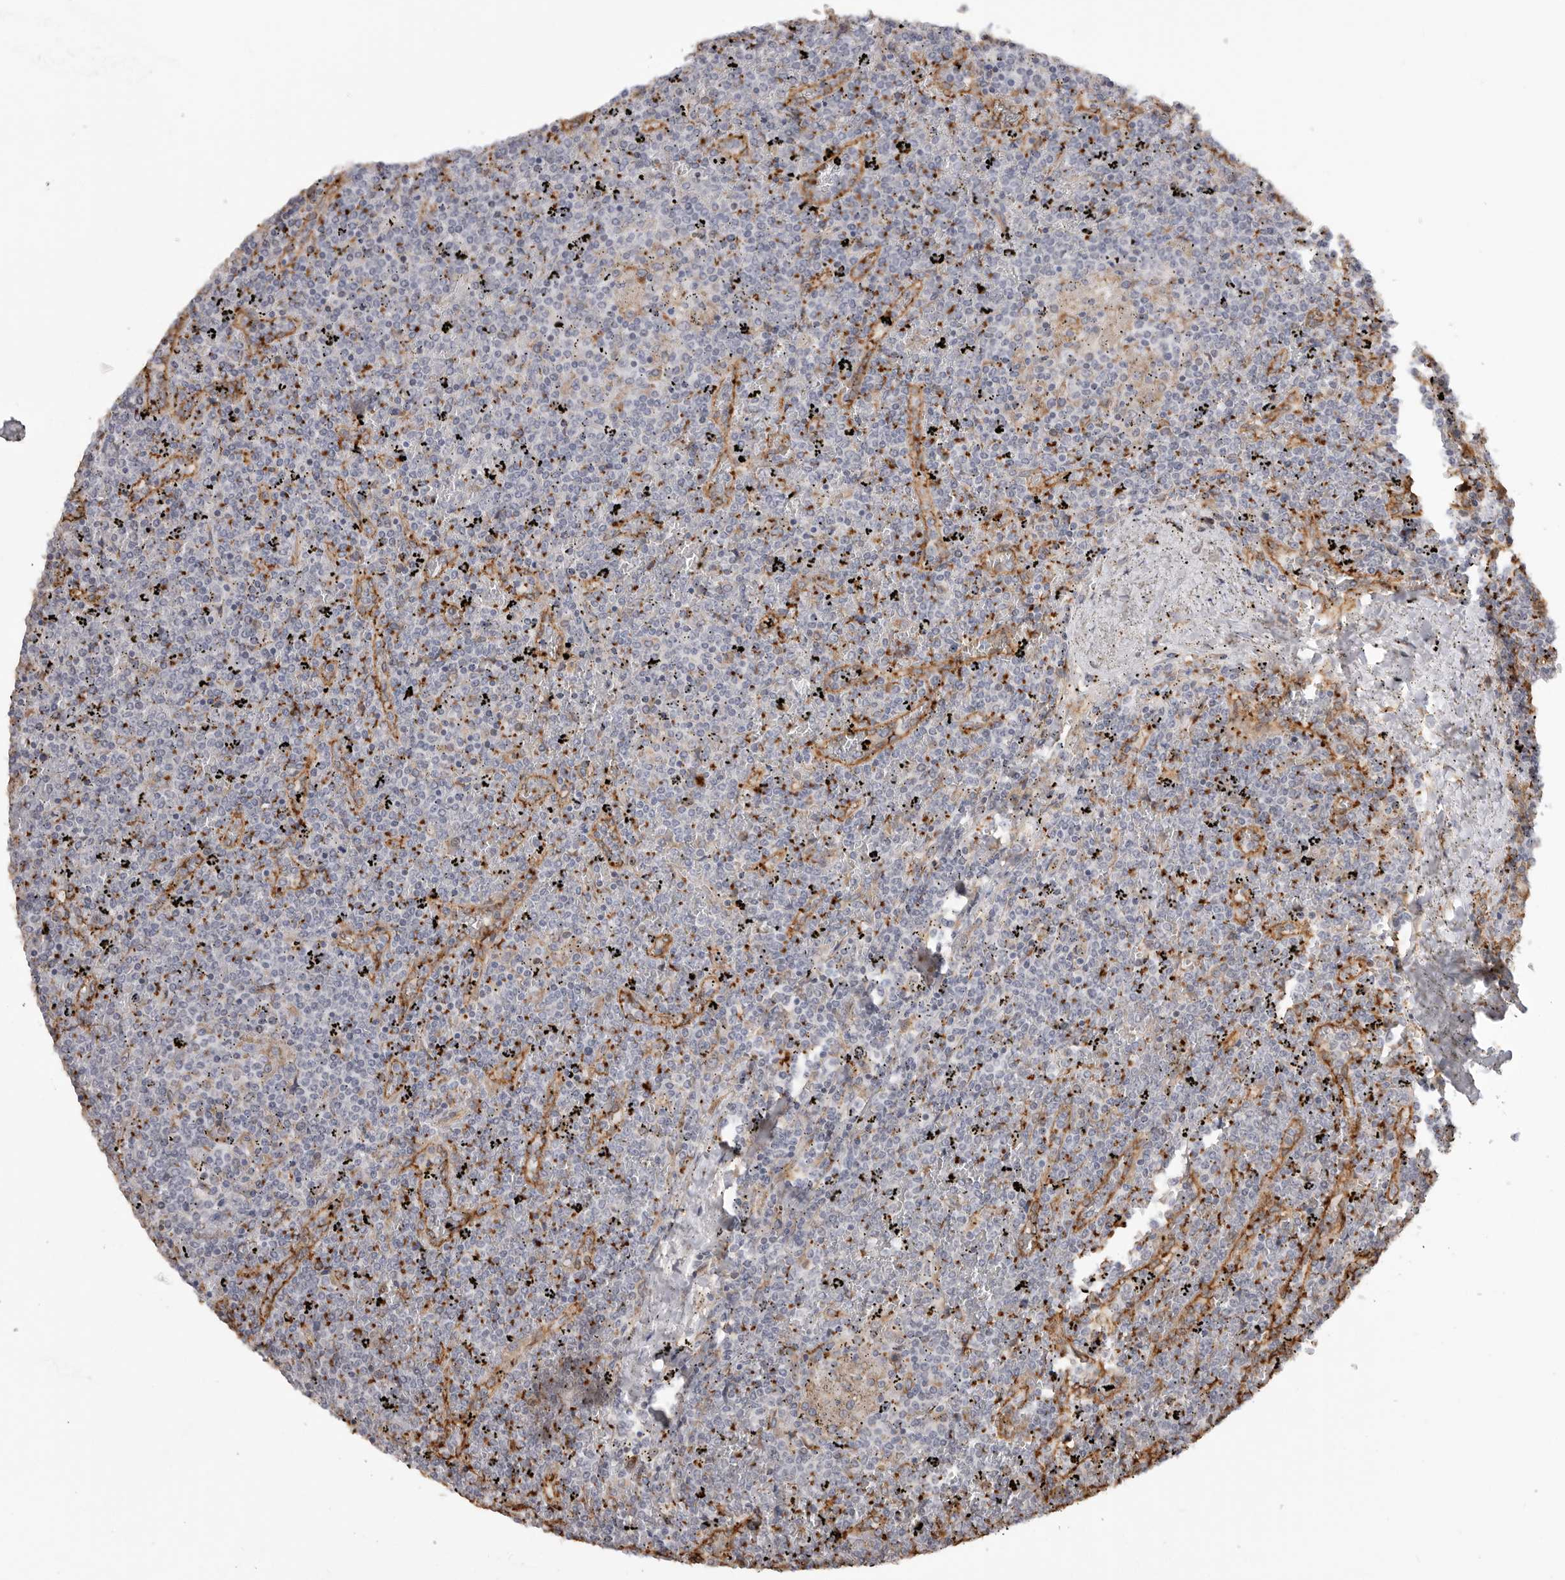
{"staining": {"intensity": "negative", "quantity": "none", "location": "none"}, "tissue": "lymphoma", "cell_type": "Tumor cells", "image_type": "cancer", "snomed": [{"axis": "morphology", "description": "Malignant lymphoma, non-Hodgkin's type, Low grade"}, {"axis": "topography", "description": "Spleen"}], "caption": "Human lymphoma stained for a protein using IHC displays no expression in tumor cells.", "gene": "CDC42BPB", "patient": {"sex": "female", "age": 19}}